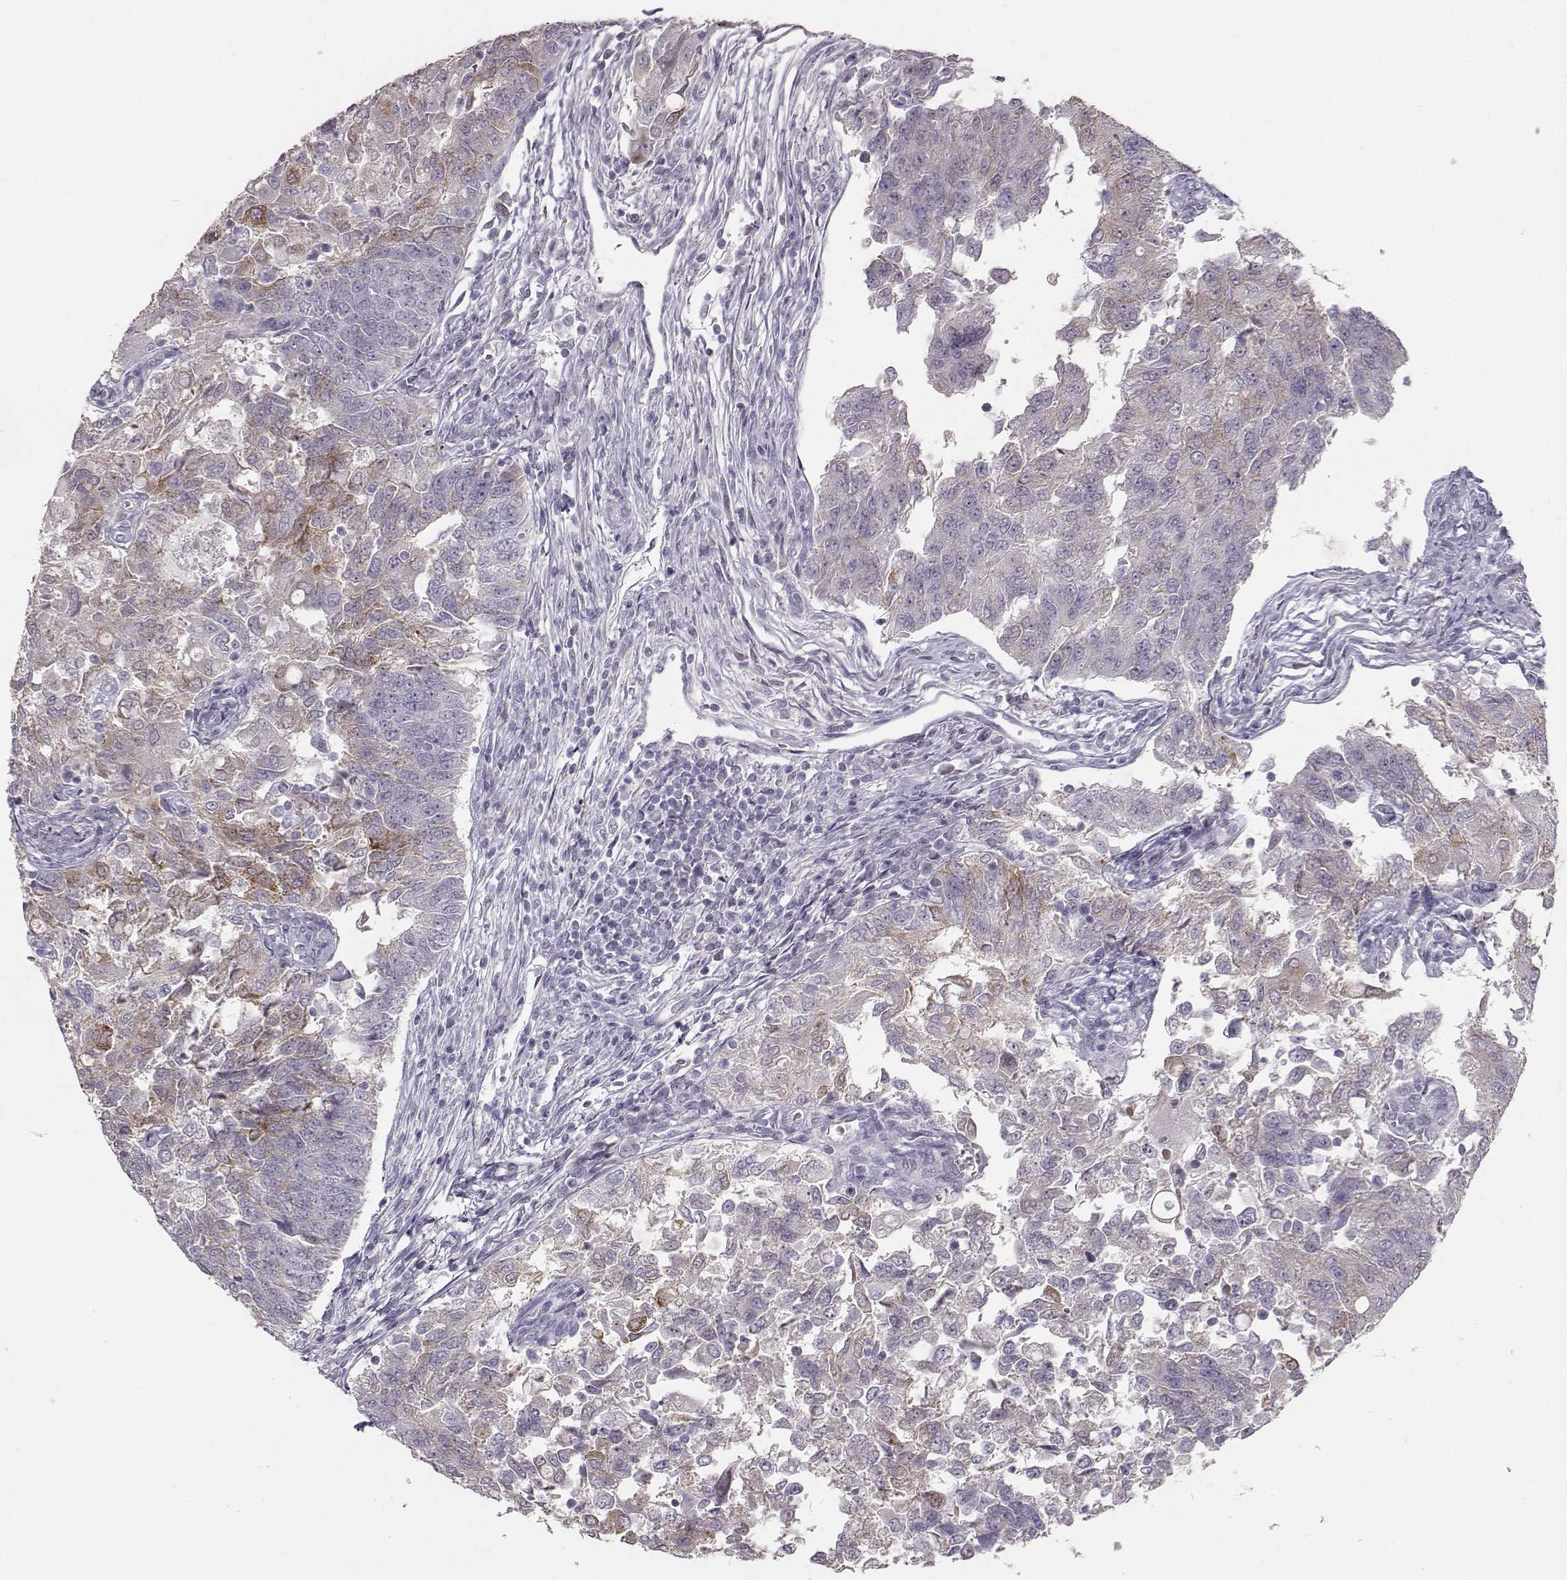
{"staining": {"intensity": "negative", "quantity": "none", "location": "none"}, "tissue": "endometrial cancer", "cell_type": "Tumor cells", "image_type": "cancer", "snomed": [{"axis": "morphology", "description": "Adenocarcinoma, NOS"}, {"axis": "topography", "description": "Endometrium"}], "caption": "This is an immunohistochemistry histopathology image of adenocarcinoma (endometrial). There is no positivity in tumor cells.", "gene": "PKP2", "patient": {"sex": "female", "age": 43}}